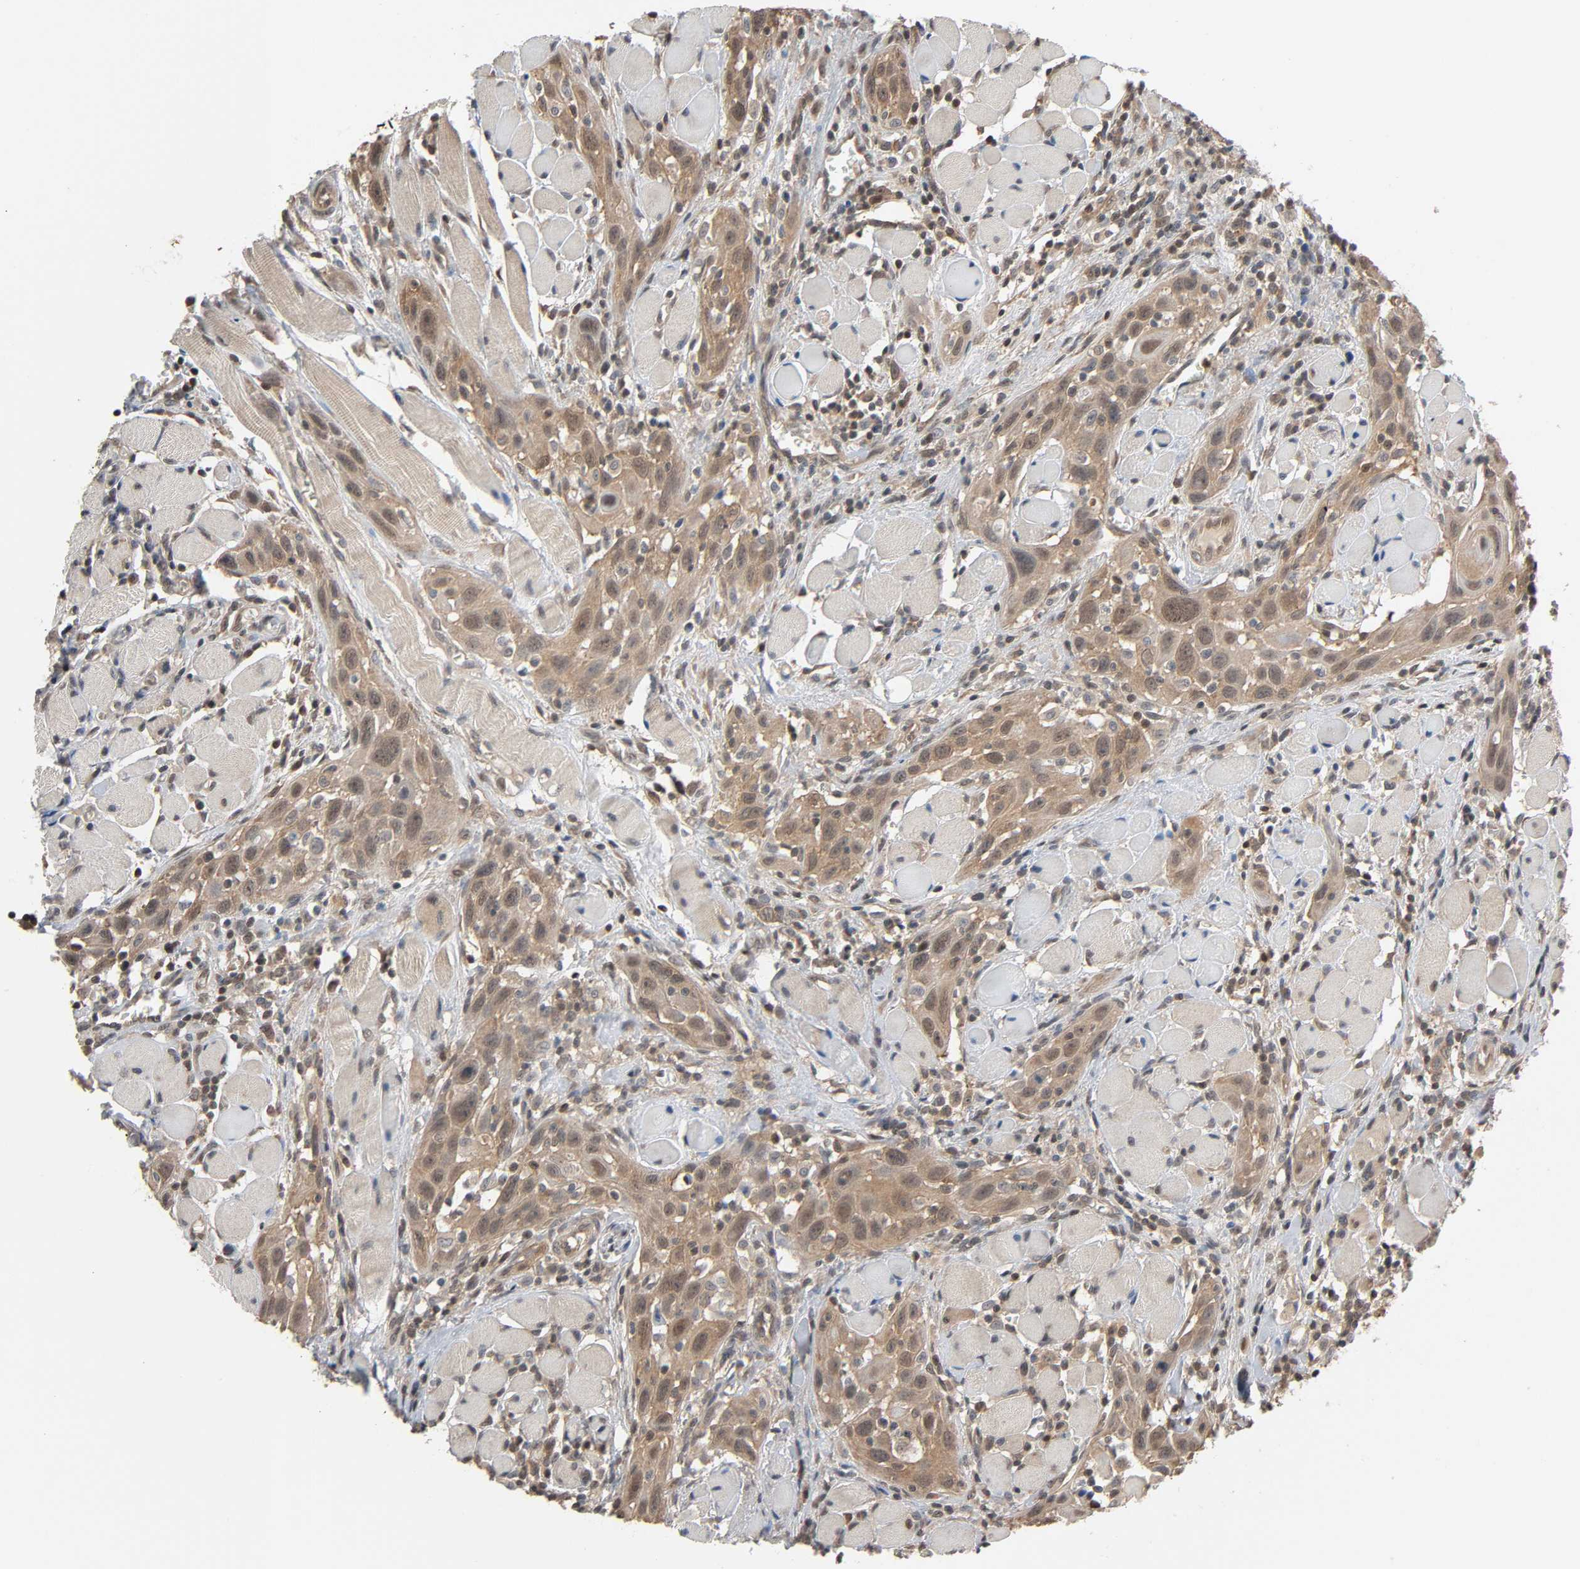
{"staining": {"intensity": "weak", "quantity": ">75%", "location": "cytoplasmic/membranous,nuclear"}, "tissue": "head and neck cancer", "cell_type": "Tumor cells", "image_type": "cancer", "snomed": [{"axis": "morphology", "description": "Squamous cell carcinoma, NOS"}, {"axis": "topography", "description": "Oral tissue"}, {"axis": "topography", "description": "Head-Neck"}], "caption": "Protein expression analysis of human squamous cell carcinoma (head and neck) reveals weak cytoplasmic/membranous and nuclear positivity in approximately >75% of tumor cells. The protein is shown in brown color, while the nuclei are stained blue.", "gene": "NEDD8", "patient": {"sex": "female", "age": 50}}